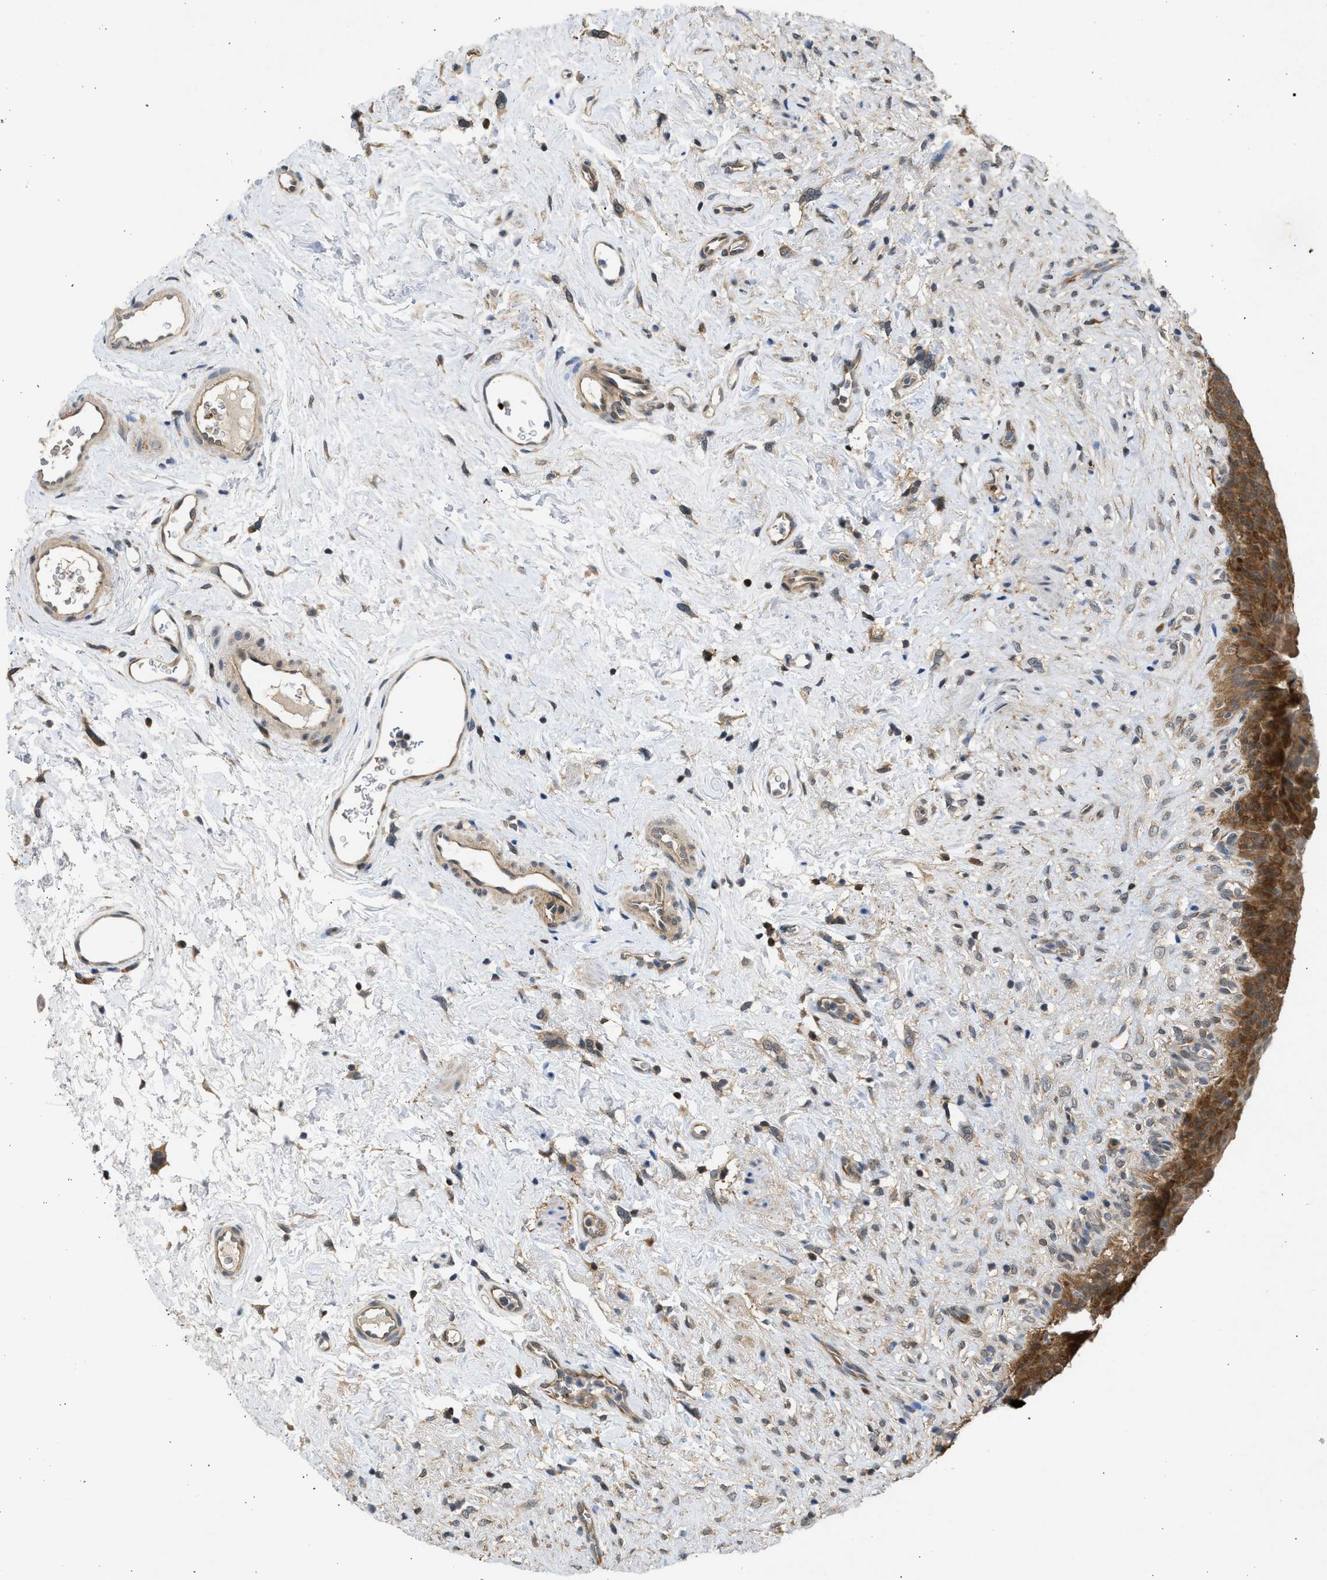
{"staining": {"intensity": "moderate", "quantity": ">75%", "location": "cytoplasmic/membranous"}, "tissue": "urinary bladder", "cell_type": "Urothelial cells", "image_type": "normal", "snomed": [{"axis": "morphology", "description": "Normal tissue, NOS"}, {"axis": "topography", "description": "Urinary bladder"}], "caption": "Immunohistochemical staining of unremarkable urinary bladder displays moderate cytoplasmic/membranous protein staining in about >75% of urothelial cells. Immunohistochemistry (ihc) stains the protein in brown and the nuclei are stained blue.", "gene": "MAPK7", "patient": {"sex": "female", "age": 79}}